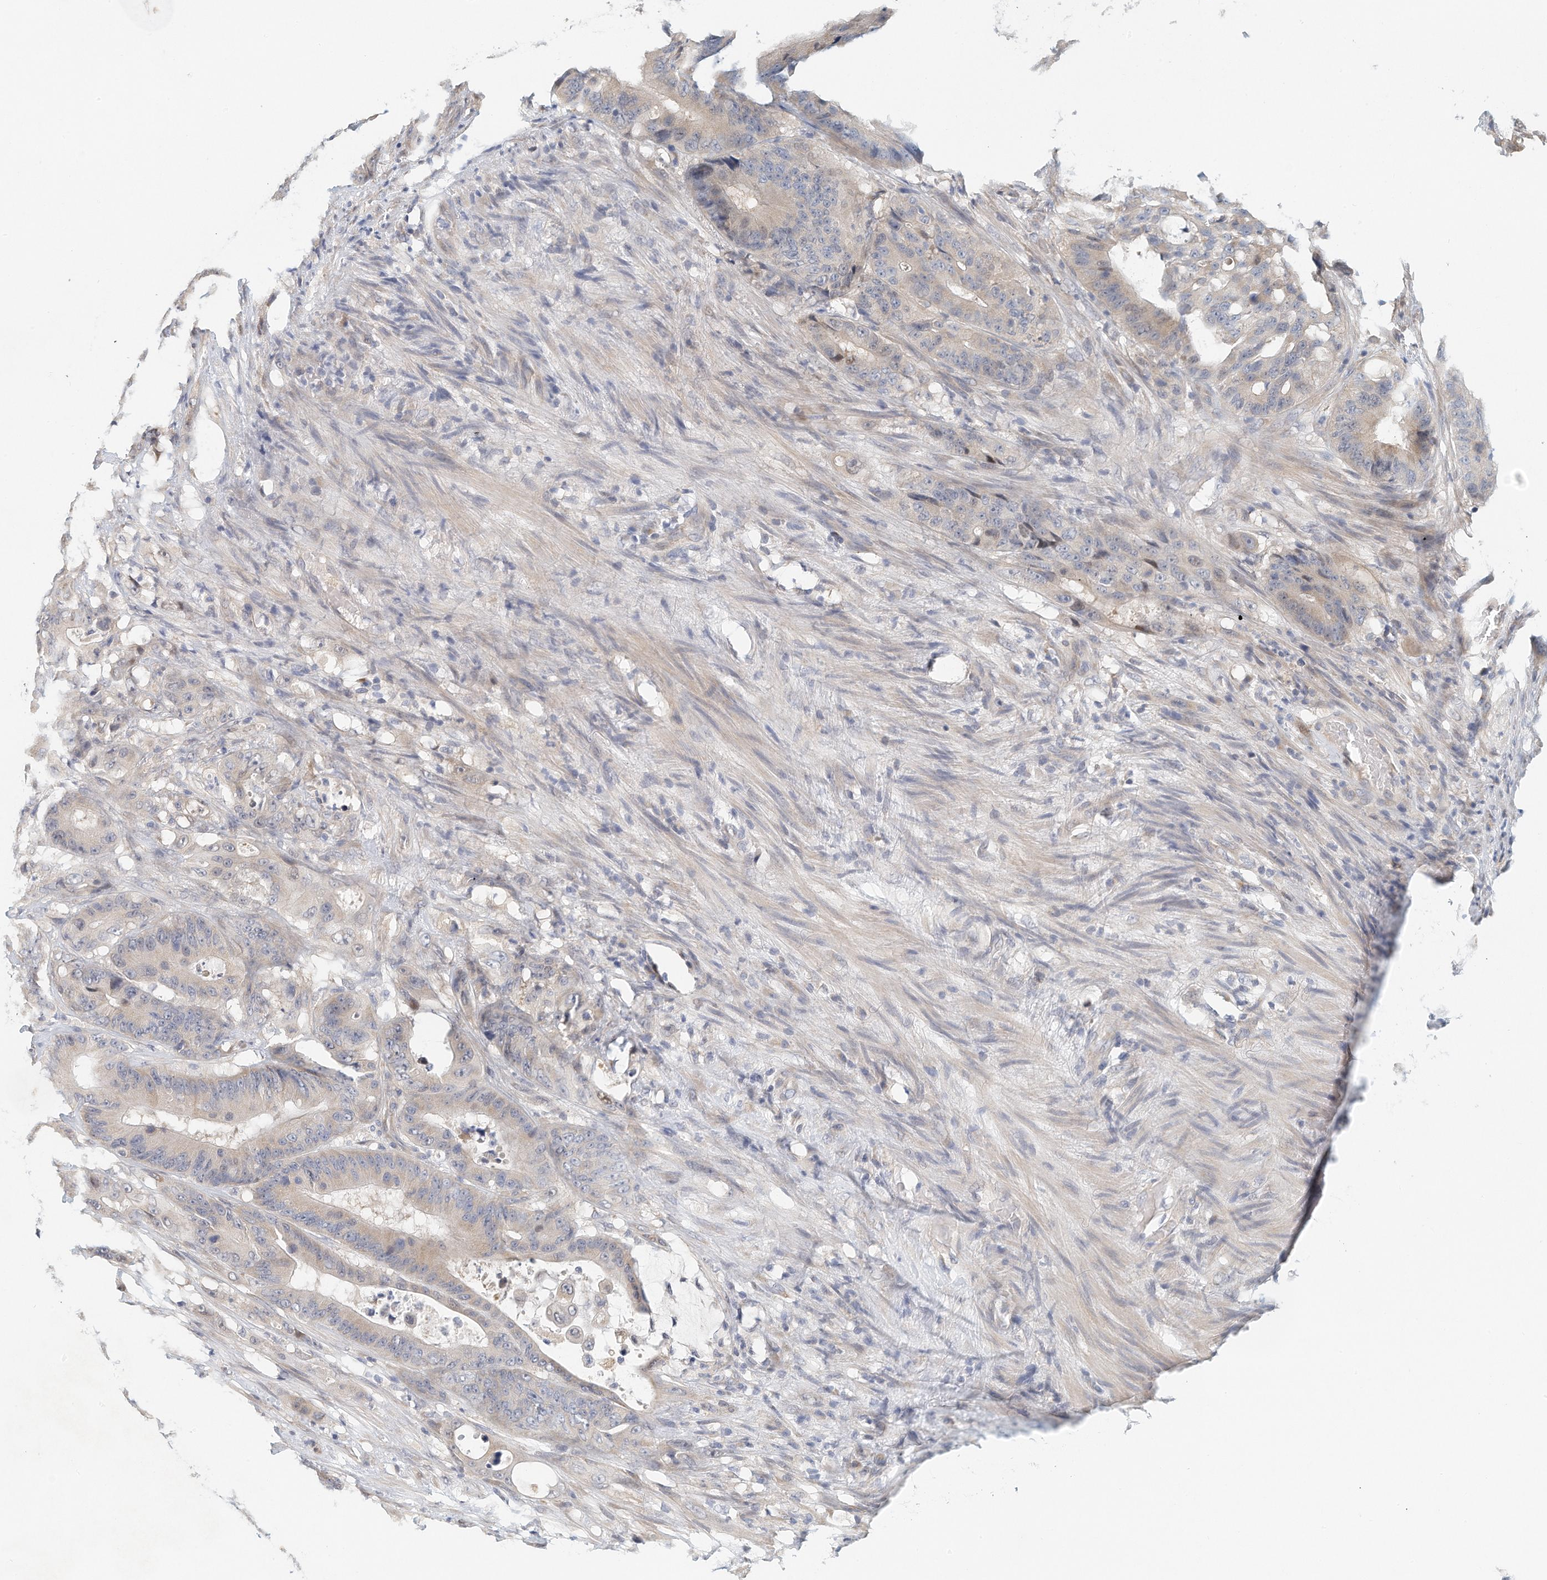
{"staining": {"intensity": "negative", "quantity": "none", "location": "none"}, "tissue": "colorectal cancer", "cell_type": "Tumor cells", "image_type": "cancer", "snomed": [{"axis": "morphology", "description": "Adenocarcinoma, NOS"}, {"axis": "topography", "description": "Colon"}], "caption": "Image shows no protein expression in tumor cells of colorectal cancer (adenocarcinoma) tissue. (Stains: DAB (3,3'-diaminobenzidine) immunohistochemistry with hematoxylin counter stain, Microscopy: brightfield microscopy at high magnification).", "gene": "ARHGAP28", "patient": {"sex": "male", "age": 83}}